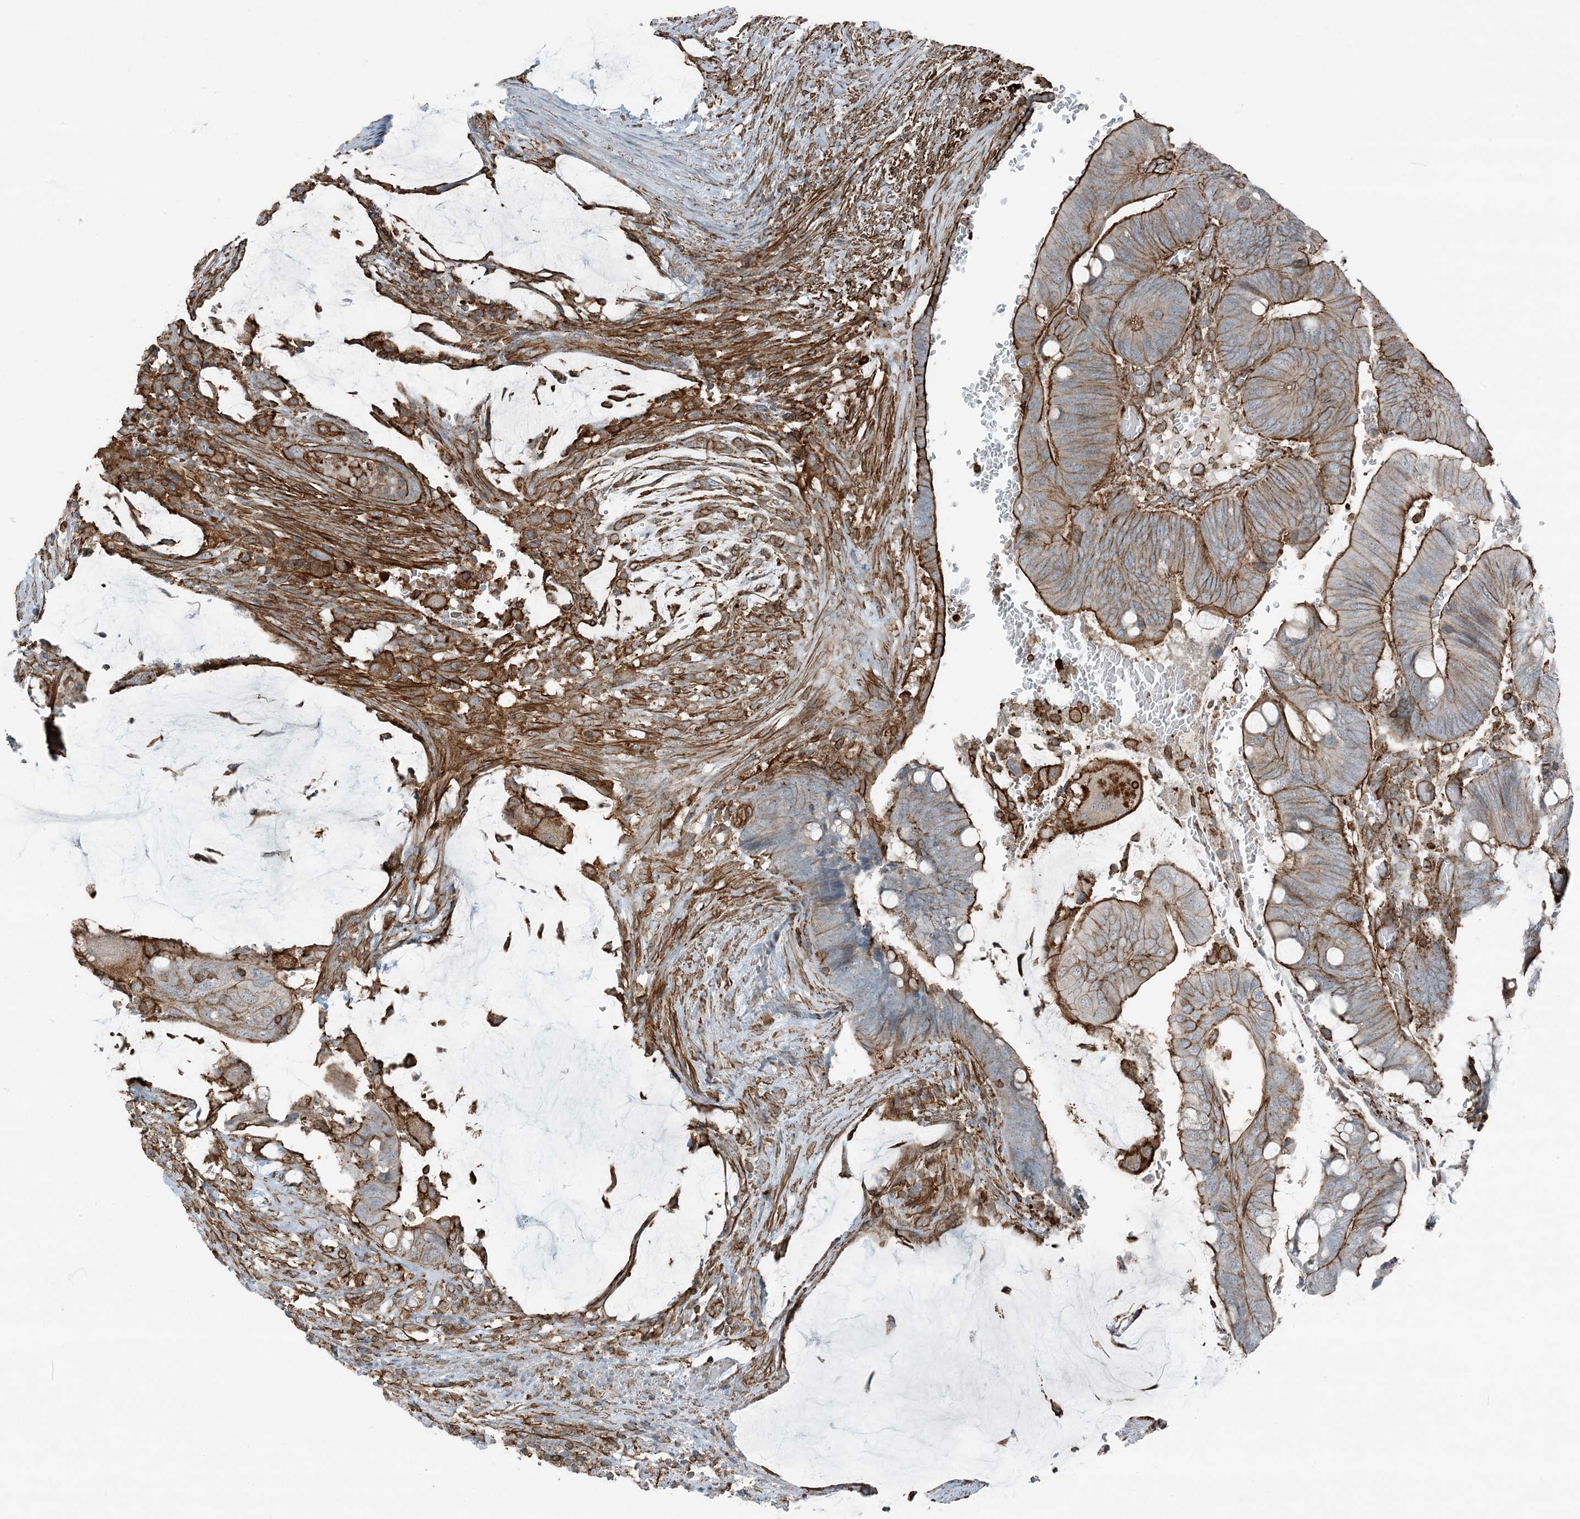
{"staining": {"intensity": "moderate", "quantity": "25%-75%", "location": "cytoplasmic/membranous"}, "tissue": "colorectal cancer", "cell_type": "Tumor cells", "image_type": "cancer", "snomed": [{"axis": "morphology", "description": "Normal tissue, NOS"}, {"axis": "morphology", "description": "Adenocarcinoma, NOS"}, {"axis": "topography", "description": "Rectum"}, {"axis": "topography", "description": "Peripheral nerve tissue"}], "caption": "This photomicrograph reveals IHC staining of human colorectal adenocarcinoma, with medium moderate cytoplasmic/membranous positivity in approximately 25%-75% of tumor cells.", "gene": "APOBEC3C", "patient": {"sex": "male", "age": 92}}